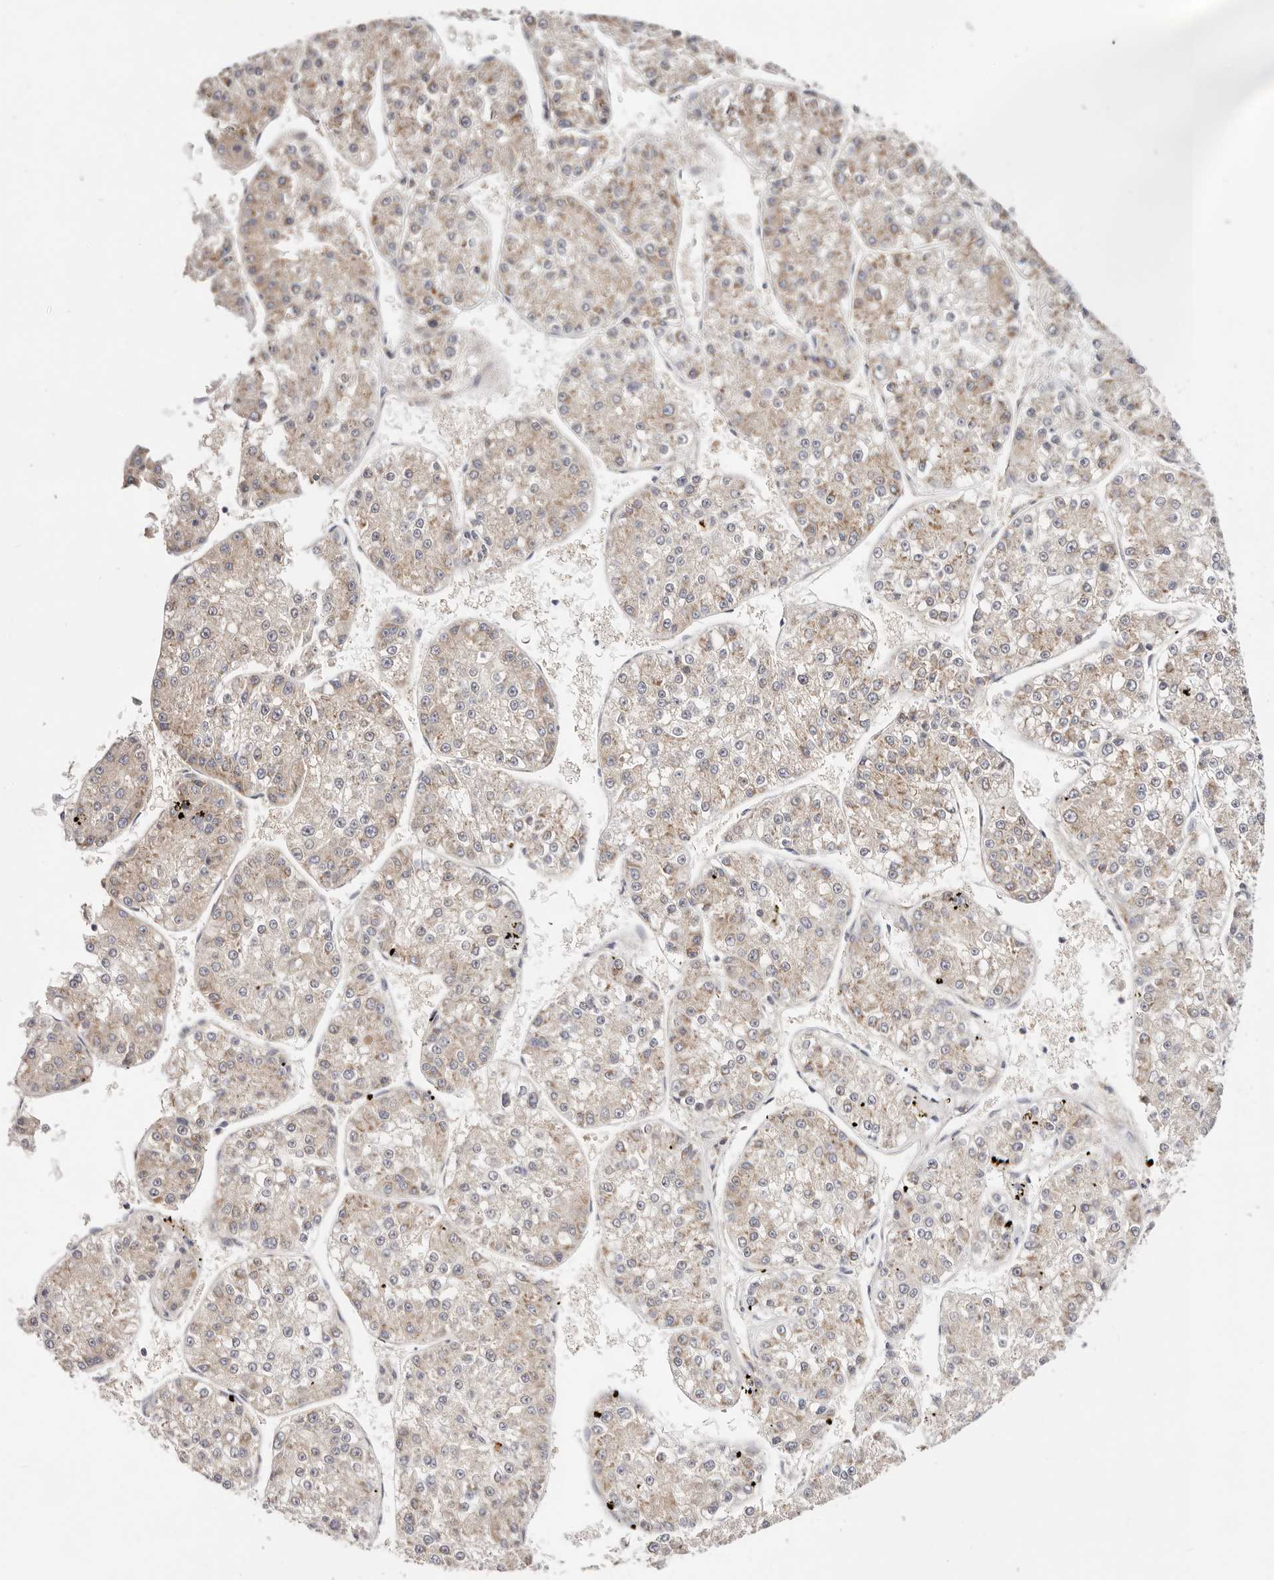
{"staining": {"intensity": "weak", "quantity": ">75%", "location": "cytoplasmic/membranous"}, "tissue": "liver cancer", "cell_type": "Tumor cells", "image_type": "cancer", "snomed": [{"axis": "morphology", "description": "Carcinoma, Hepatocellular, NOS"}, {"axis": "topography", "description": "Liver"}], "caption": "The photomicrograph demonstrates staining of liver cancer (hepatocellular carcinoma), revealing weak cytoplasmic/membranous protein staining (brown color) within tumor cells.", "gene": "GNA13", "patient": {"sex": "female", "age": 73}}